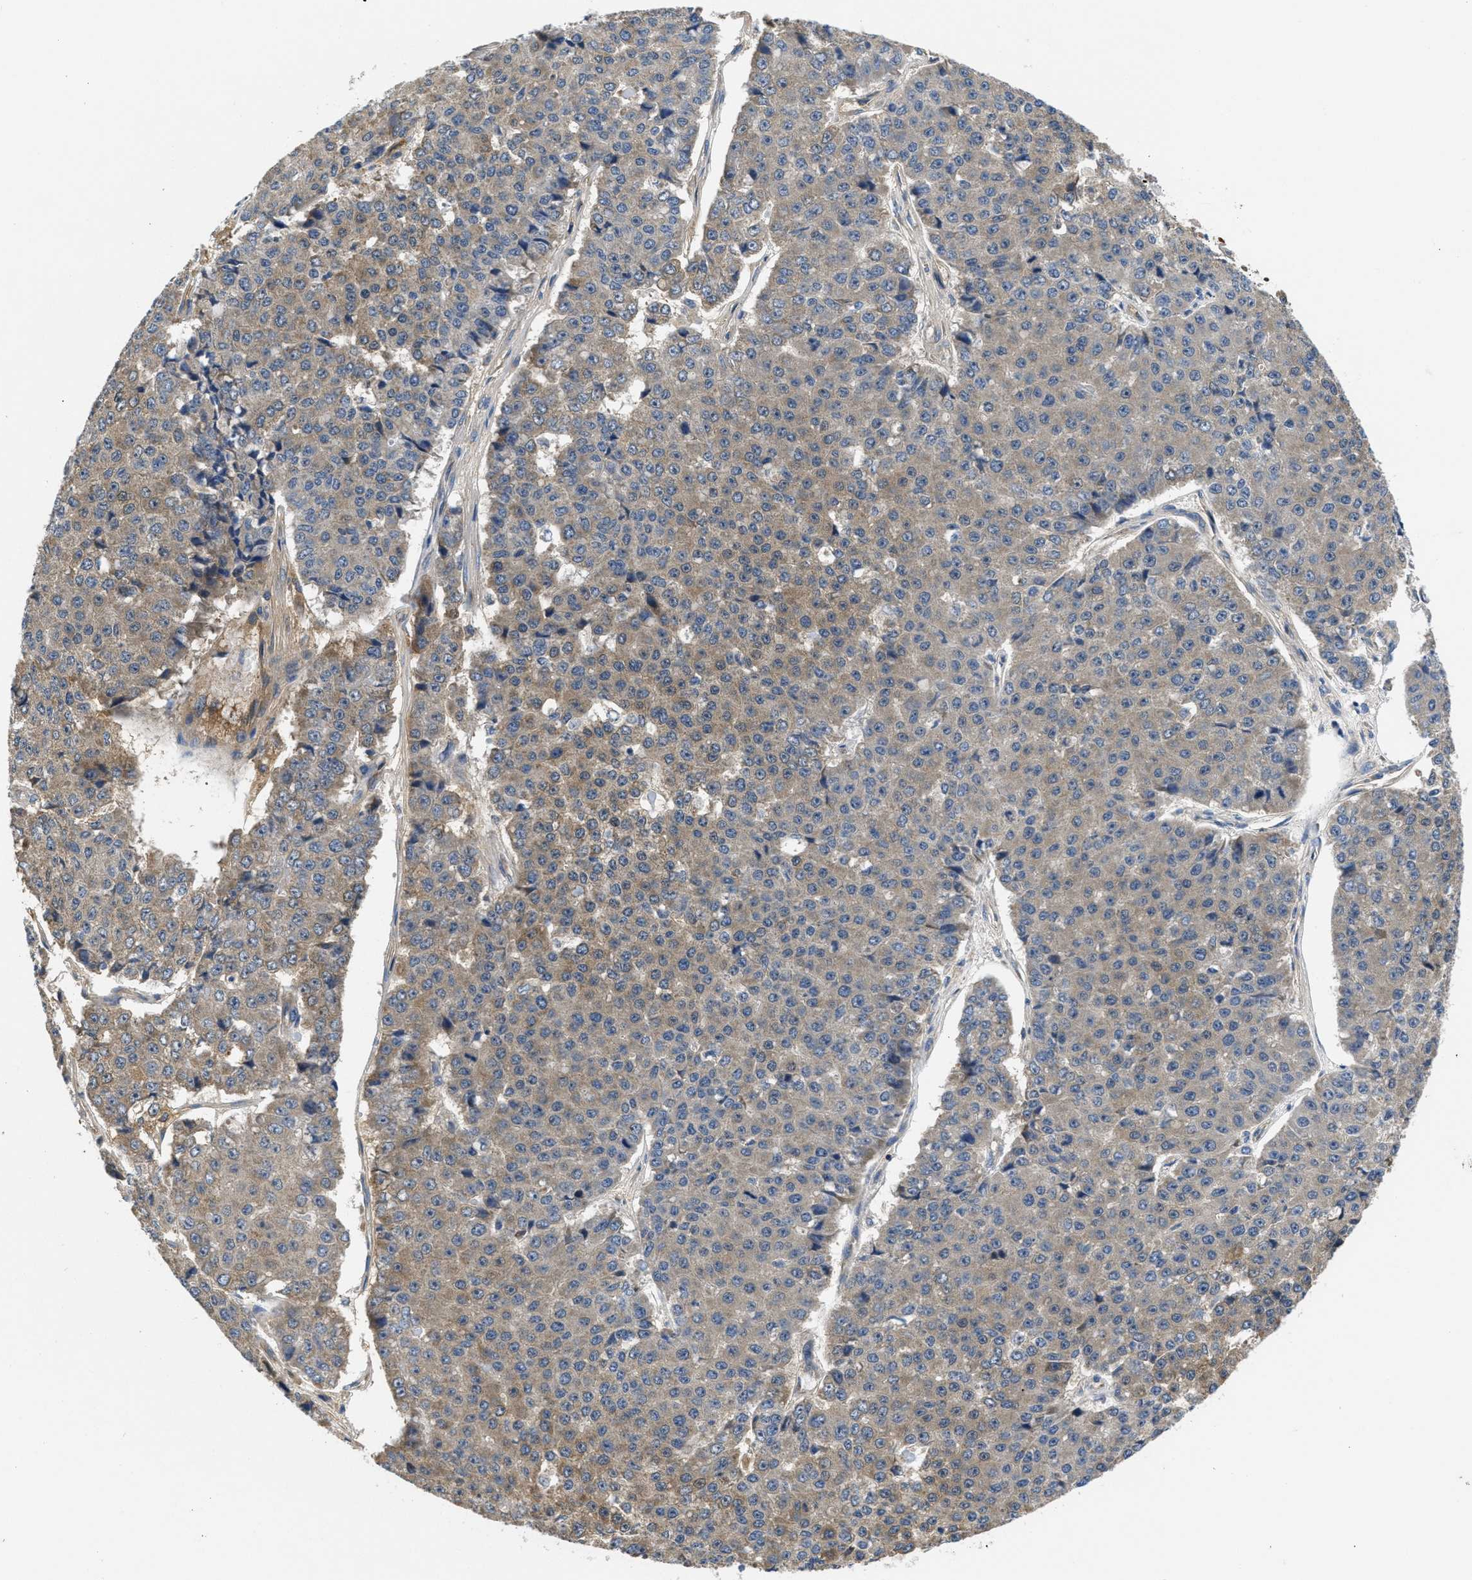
{"staining": {"intensity": "weak", "quantity": "25%-75%", "location": "cytoplasmic/membranous"}, "tissue": "pancreatic cancer", "cell_type": "Tumor cells", "image_type": "cancer", "snomed": [{"axis": "morphology", "description": "Adenocarcinoma, NOS"}, {"axis": "topography", "description": "Pancreas"}], "caption": "Pancreatic cancer stained with IHC exhibits weak cytoplasmic/membranous positivity in approximately 25%-75% of tumor cells.", "gene": "GALK1", "patient": {"sex": "male", "age": 50}}